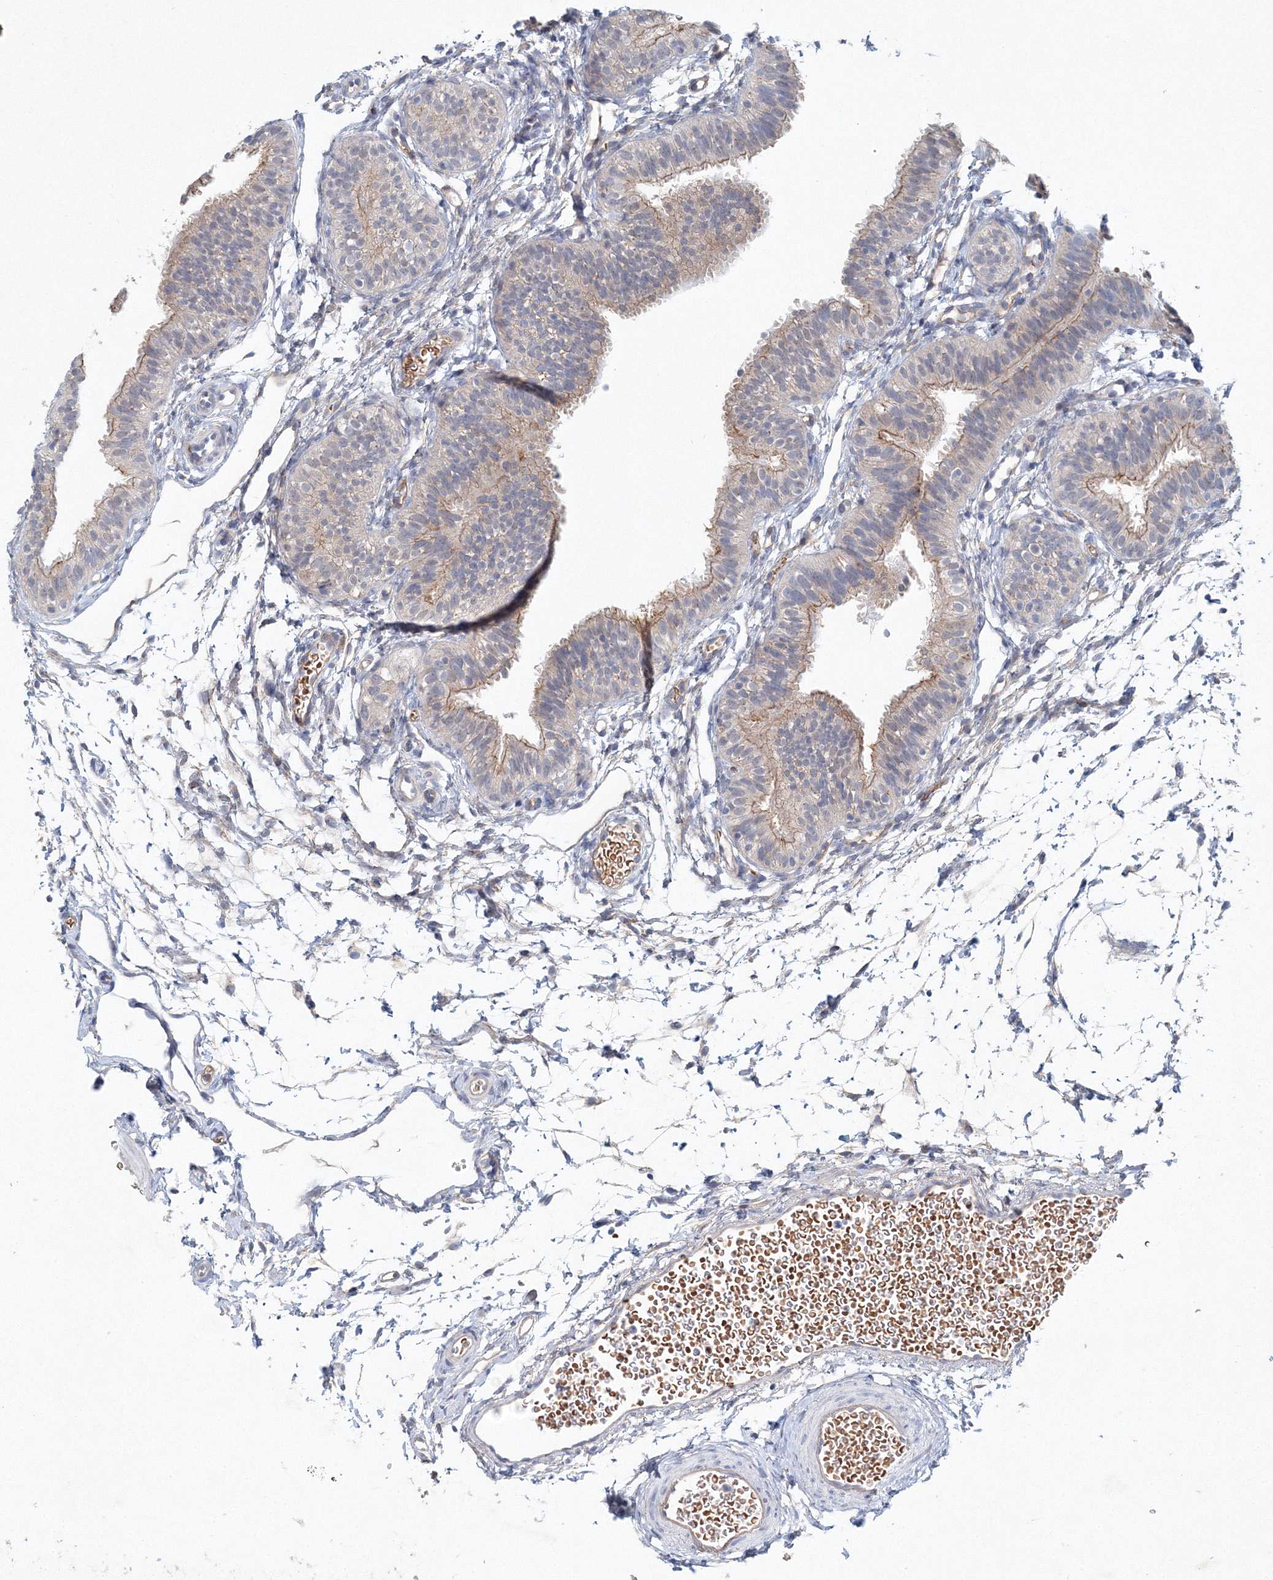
{"staining": {"intensity": "moderate", "quantity": "<25%", "location": "cytoplasmic/membranous"}, "tissue": "fallopian tube", "cell_type": "Glandular cells", "image_type": "normal", "snomed": [{"axis": "morphology", "description": "Normal tissue, NOS"}, {"axis": "topography", "description": "Fallopian tube"}], "caption": "A high-resolution micrograph shows IHC staining of benign fallopian tube, which displays moderate cytoplasmic/membranous positivity in about <25% of glandular cells. Using DAB (brown) and hematoxylin (blue) stains, captured at high magnification using brightfield microscopy.", "gene": "SH3BP5", "patient": {"sex": "female", "age": 35}}